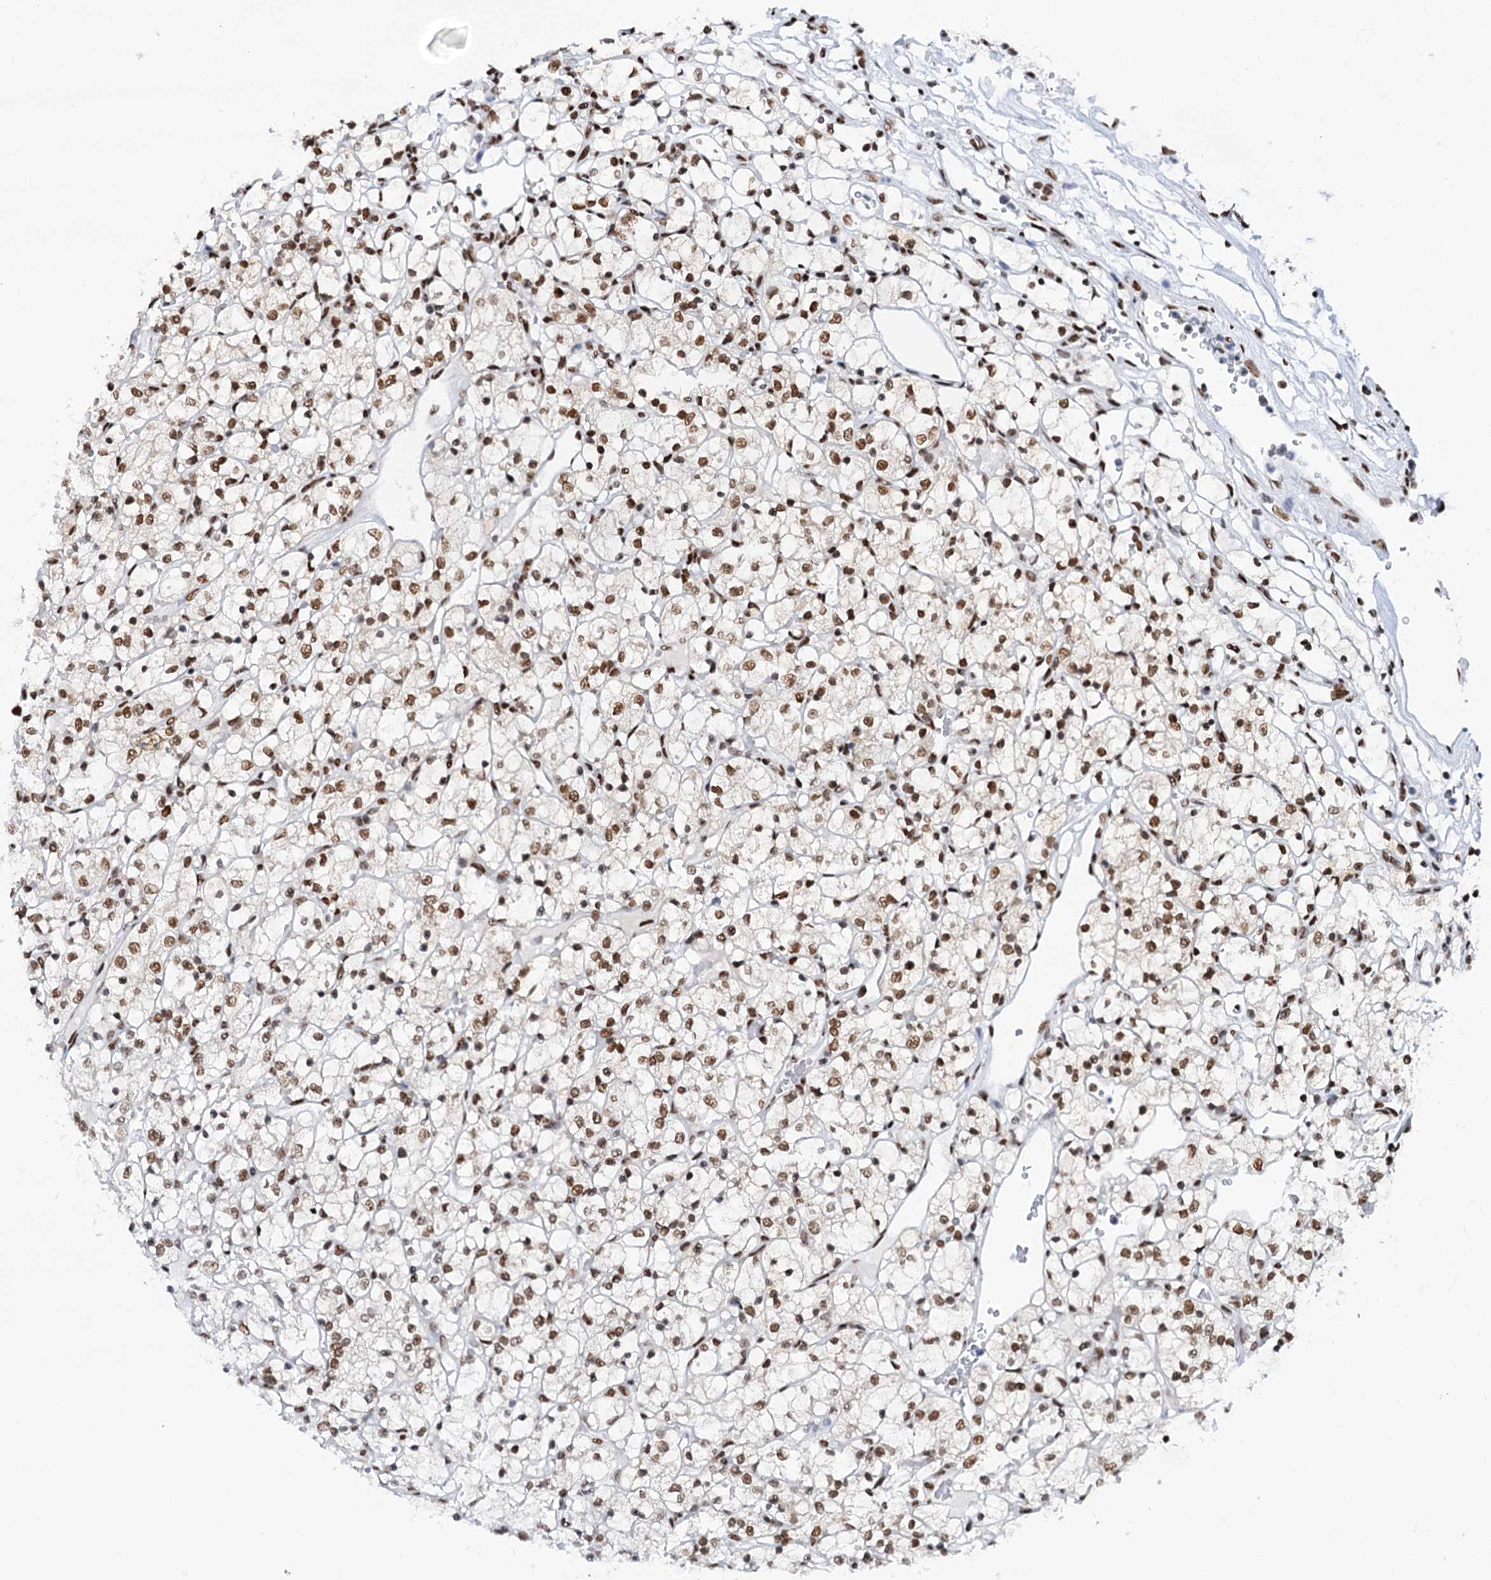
{"staining": {"intensity": "moderate", "quantity": ">75%", "location": "nuclear"}, "tissue": "renal cancer", "cell_type": "Tumor cells", "image_type": "cancer", "snomed": [{"axis": "morphology", "description": "Adenocarcinoma, NOS"}, {"axis": "topography", "description": "Kidney"}], "caption": "The photomicrograph displays staining of renal adenocarcinoma, revealing moderate nuclear protein staining (brown color) within tumor cells. Using DAB (brown) and hematoxylin (blue) stains, captured at high magnification using brightfield microscopy.", "gene": "MATR3", "patient": {"sex": "female", "age": 69}}